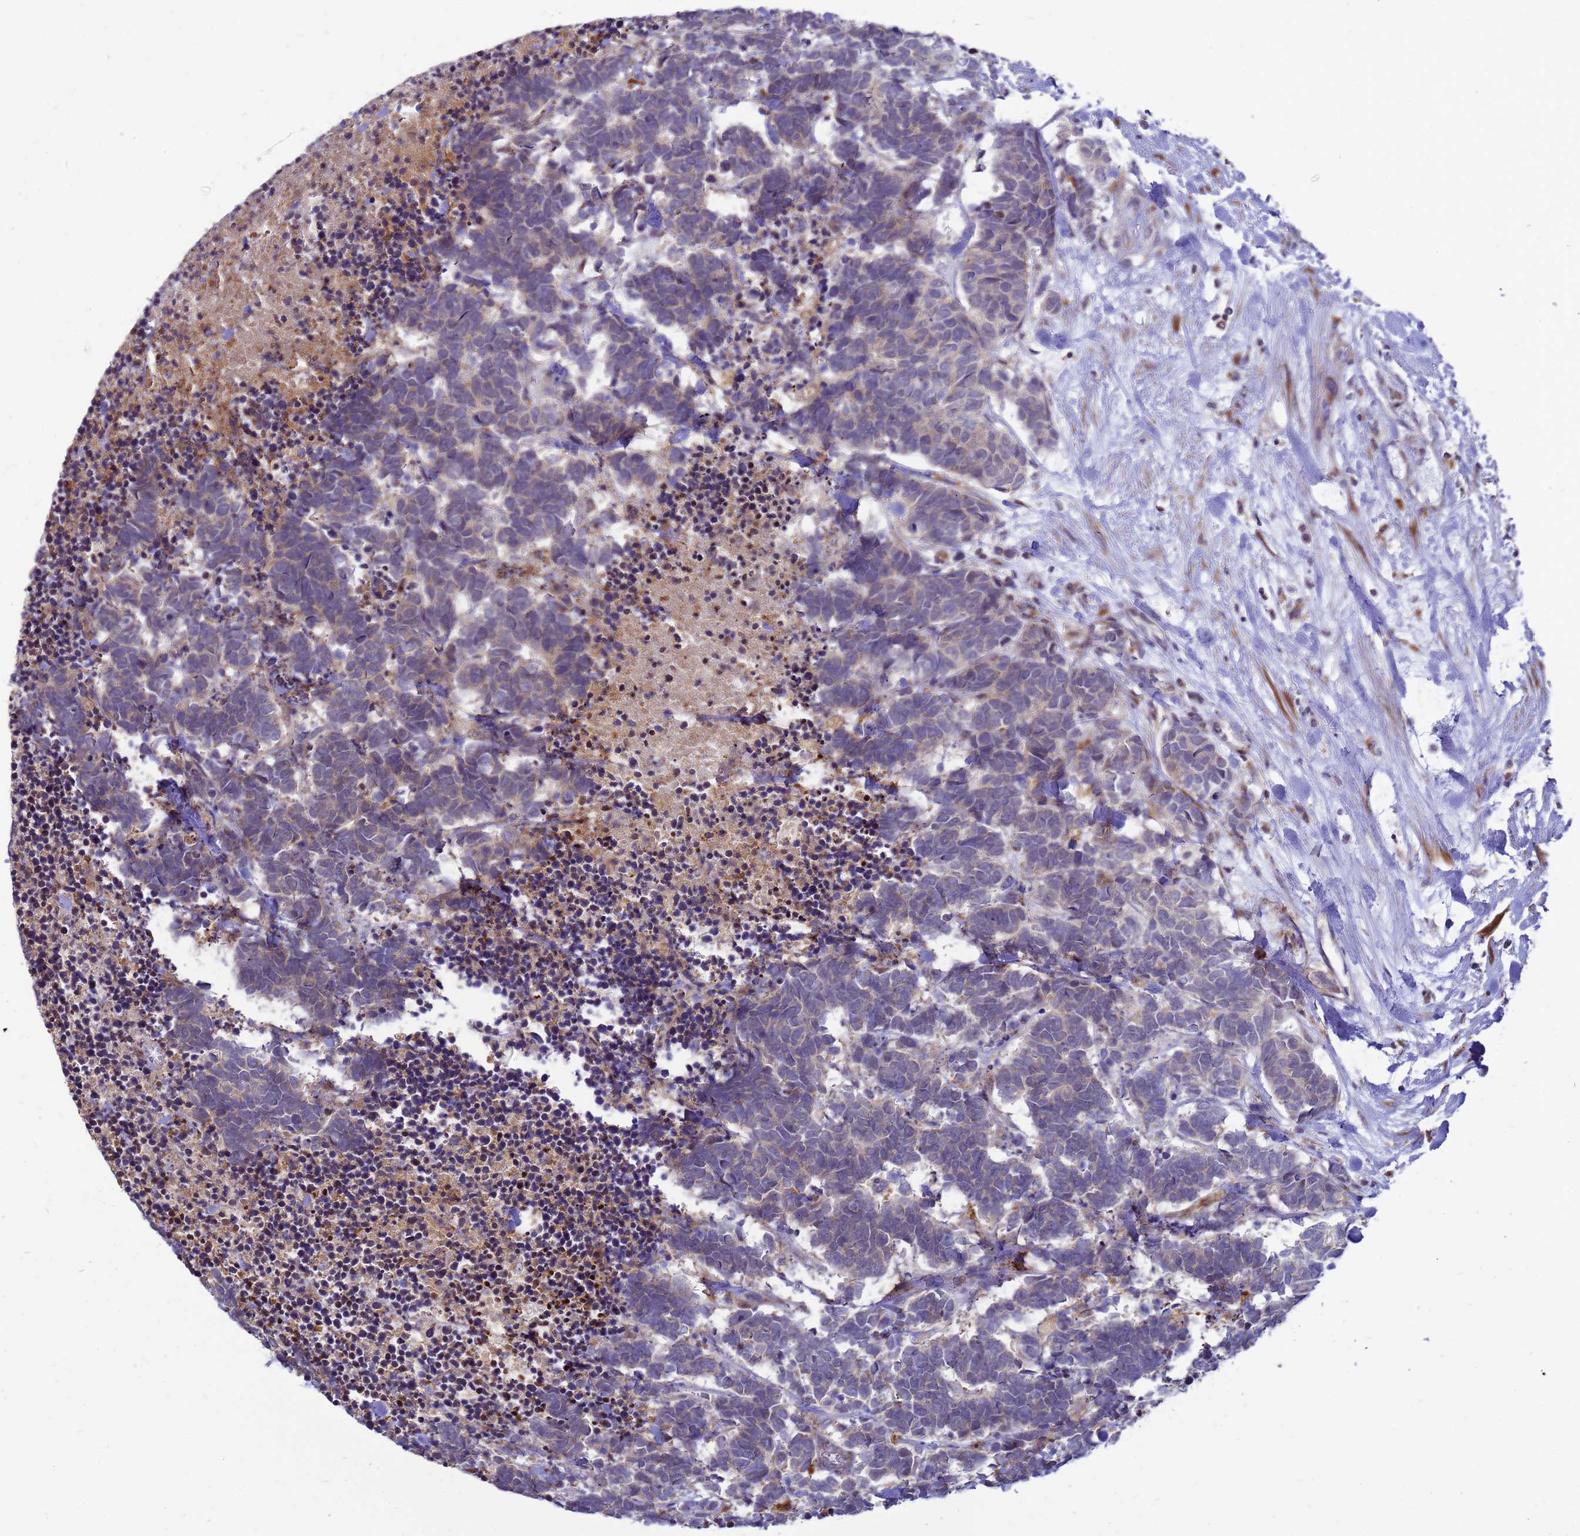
{"staining": {"intensity": "weak", "quantity": "<25%", "location": "cytoplasmic/membranous"}, "tissue": "carcinoid", "cell_type": "Tumor cells", "image_type": "cancer", "snomed": [{"axis": "morphology", "description": "Carcinoma, NOS"}, {"axis": "morphology", "description": "Carcinoid, malignant, NOS"}, {"axis": "topography", "description": "Urinary bladder"}], "caption": "Tumor cells show no significant positivity in carcinoid.", "gene": "C12orf43", "patient": {"sex": "male", "age": 57}}